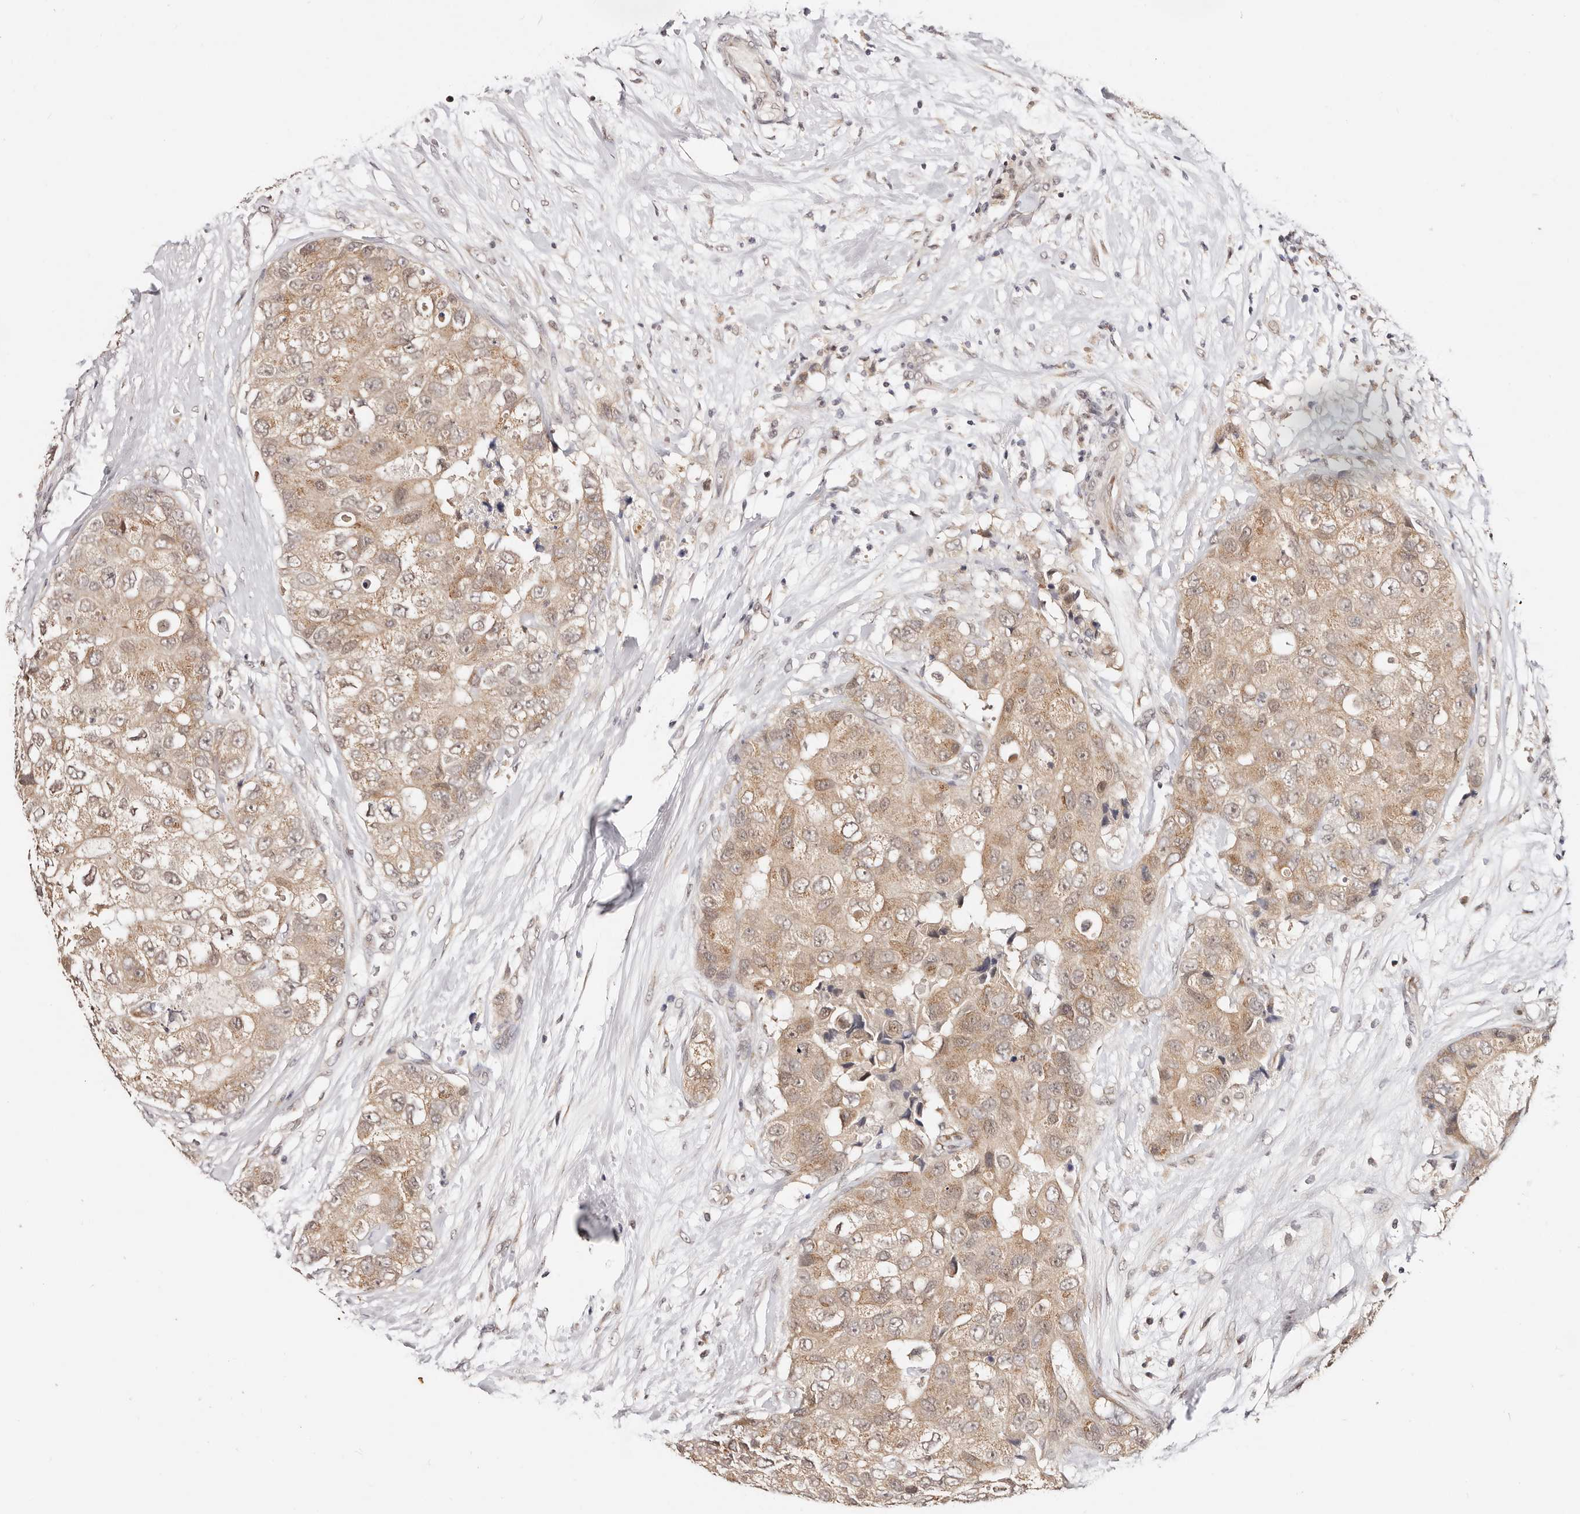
{"staining": {"intensity": "moderate", "quantity": ">75%", "location": "cytoplasmic/membranous"}, "tissue": "breast cancer", "cell_type": "Tumor cells", "image_type": "cancer", "snomed": [{"axis": "morphology", "description": "Duct carcinoma"}, {"axis": "topography", "description": "Breast"}], "caption": "Moderate cytoplasmic/membranous staining is identified in approximately >75% of tumor cells in breast cancer (invasive ductal carcinoma).", "gene": "VIPAS39", "patient": {"sex": "female", "age": 62}}